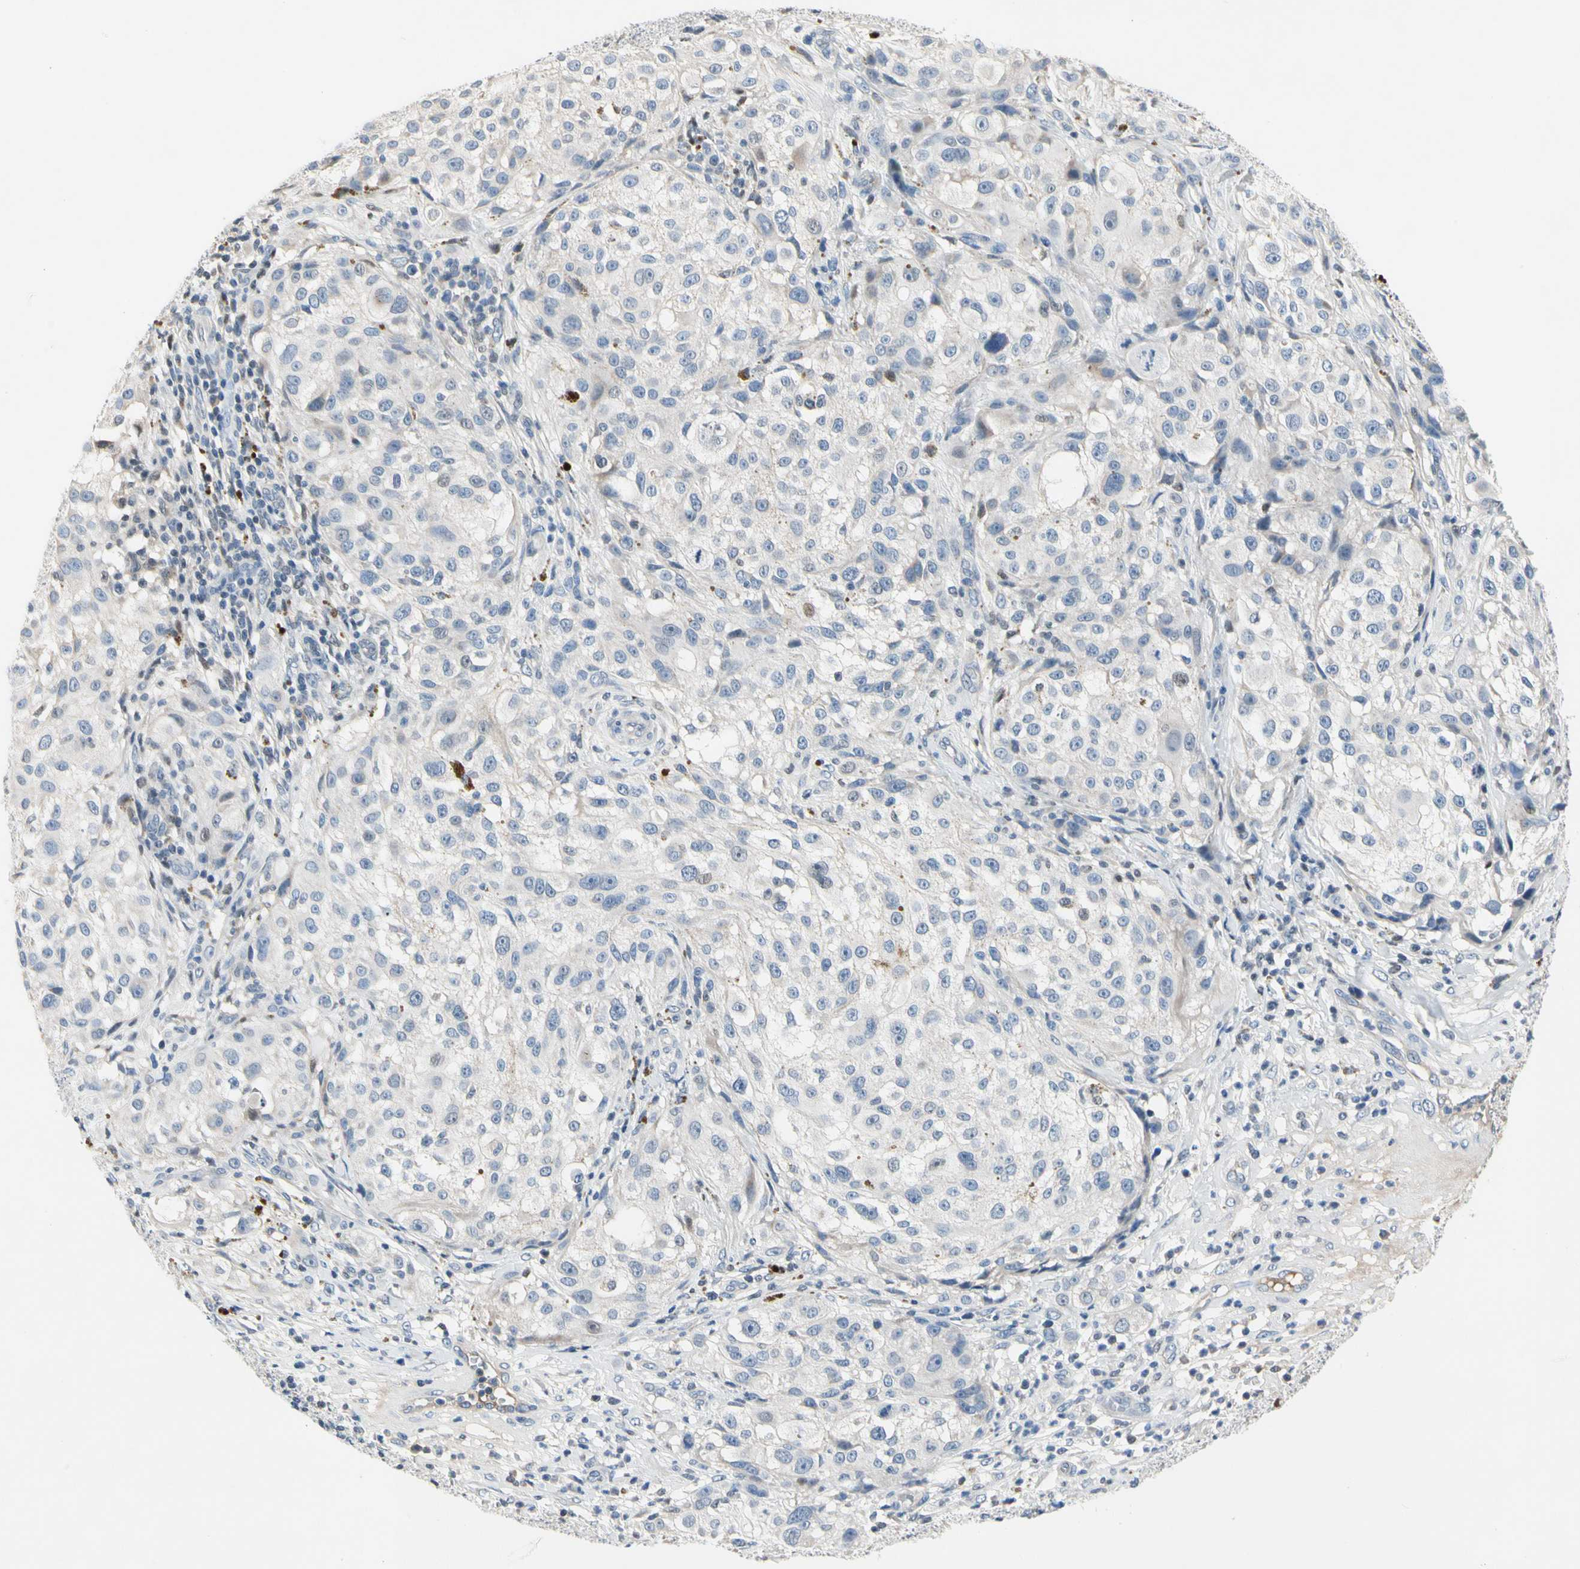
{"staining": {"intensity": "negative", "quantity": "none", "location": "none"}, "tissue": "melanoma", "cell_type": "Tumor cells", "image_type": "cancer", "snomed": [{"axis": "morphology", "description": "Necrosis, NOS"}, {"axis": "morphology", "description": "Malignant melanoma, NOS"}, {"axis": "topography", "description": "Skin"}], "caption": "IHC of malignant melanoma displays no expression in tumor cells.", "gene": "ECRG4", "patient": {"sex": "female", "age": 87}}